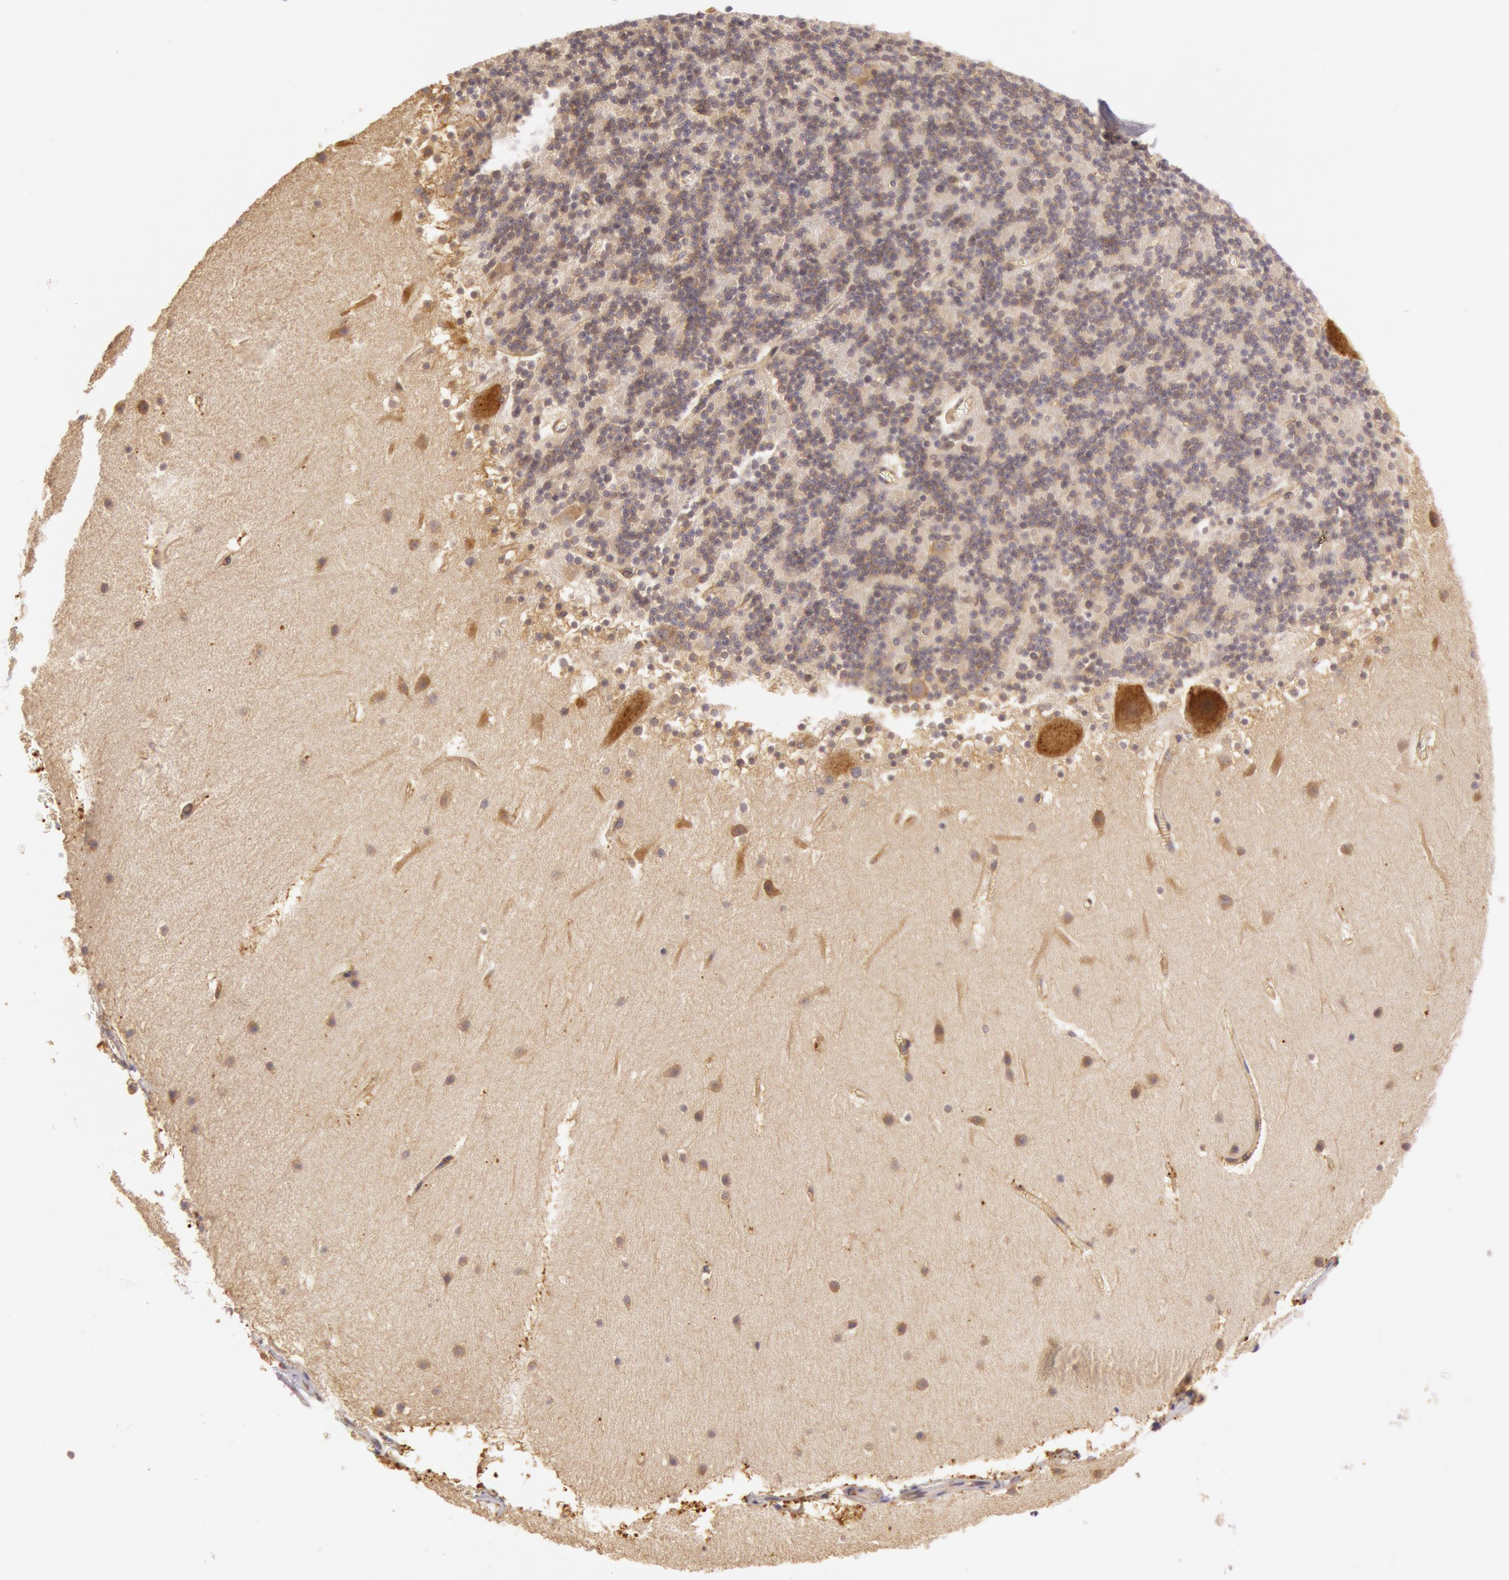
{"staining": {"intensity": "weak", "quantity": "25%-75%", "location": "cytoplasmic/membranous"}, "tissue": "cerebellum", "cell_type": "Cells in granular layer", "image_type": "normal", "snomed": [{"axis": "morphology", "description": "Normal tissue, NOS"}, {"axis": "topography", "description": "Cerebellum"}], "caption": "Immunohistochemical staining of normal human cerebellum displays low levels of weak cytoplasmic/membranous expression in about 25%-75% of cells in granular layer. The protein is shown in brown color, while the nuclei are stained blue.", "gene": "CHUK", "patient": {"sex": "male", "age": 45}}